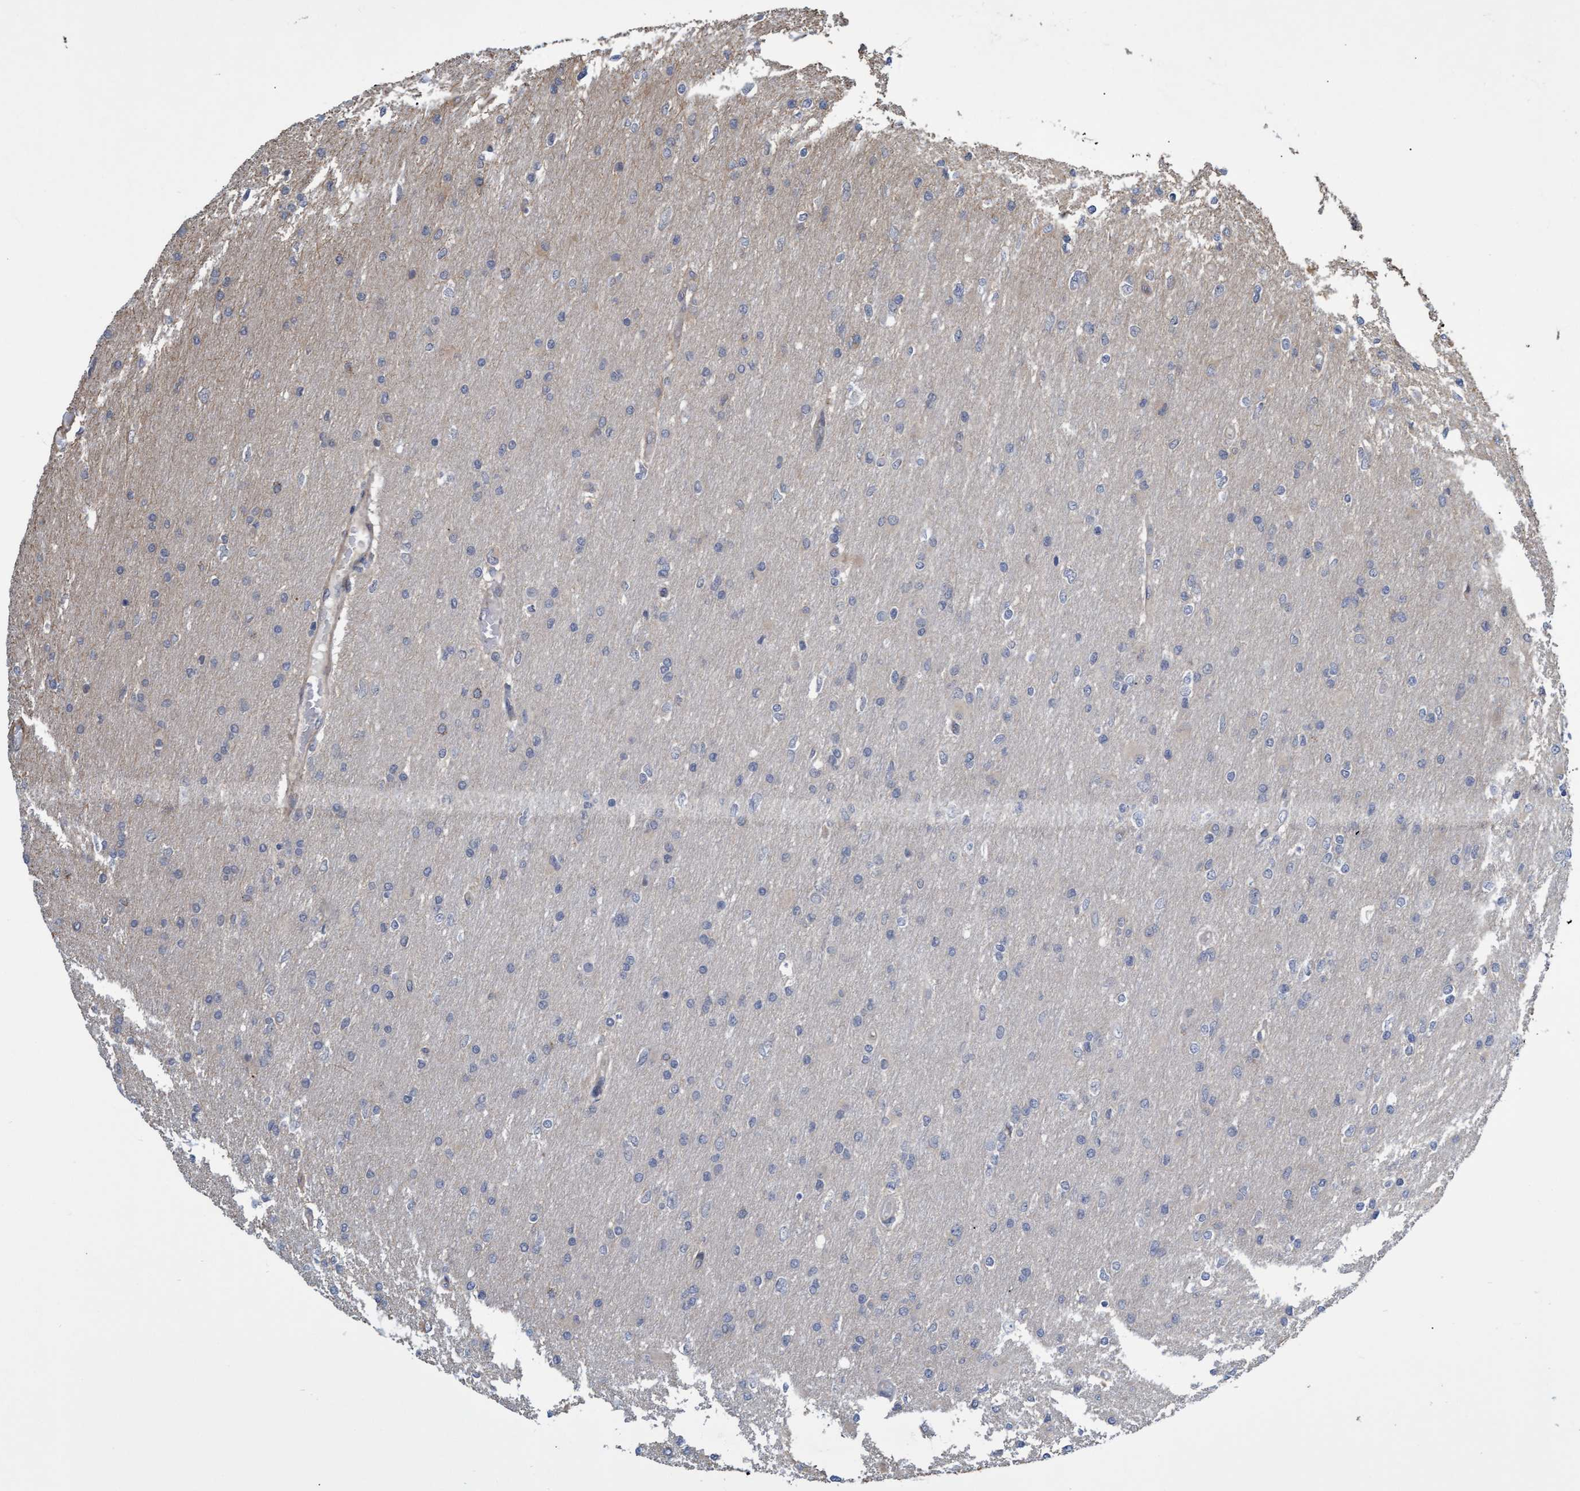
{"staining": {"intensity": "negative", "quantity": "none", "location": "none"}, "tissue": "glioma", "cell_type": "Tumor cells", "image_type": "cancer", "snomed": [{"axis": "morphology", "description": "Glioma, malignant, High grade"}, {"axis": "topography", "description": "Cerebral cortex"}], "caption": "Immunohistochemical staining of glioma exhibits no significant positivity in tumor cells.", "gene": "TNFRSF10B", "patient": {"sex": "female", "age": 36}}